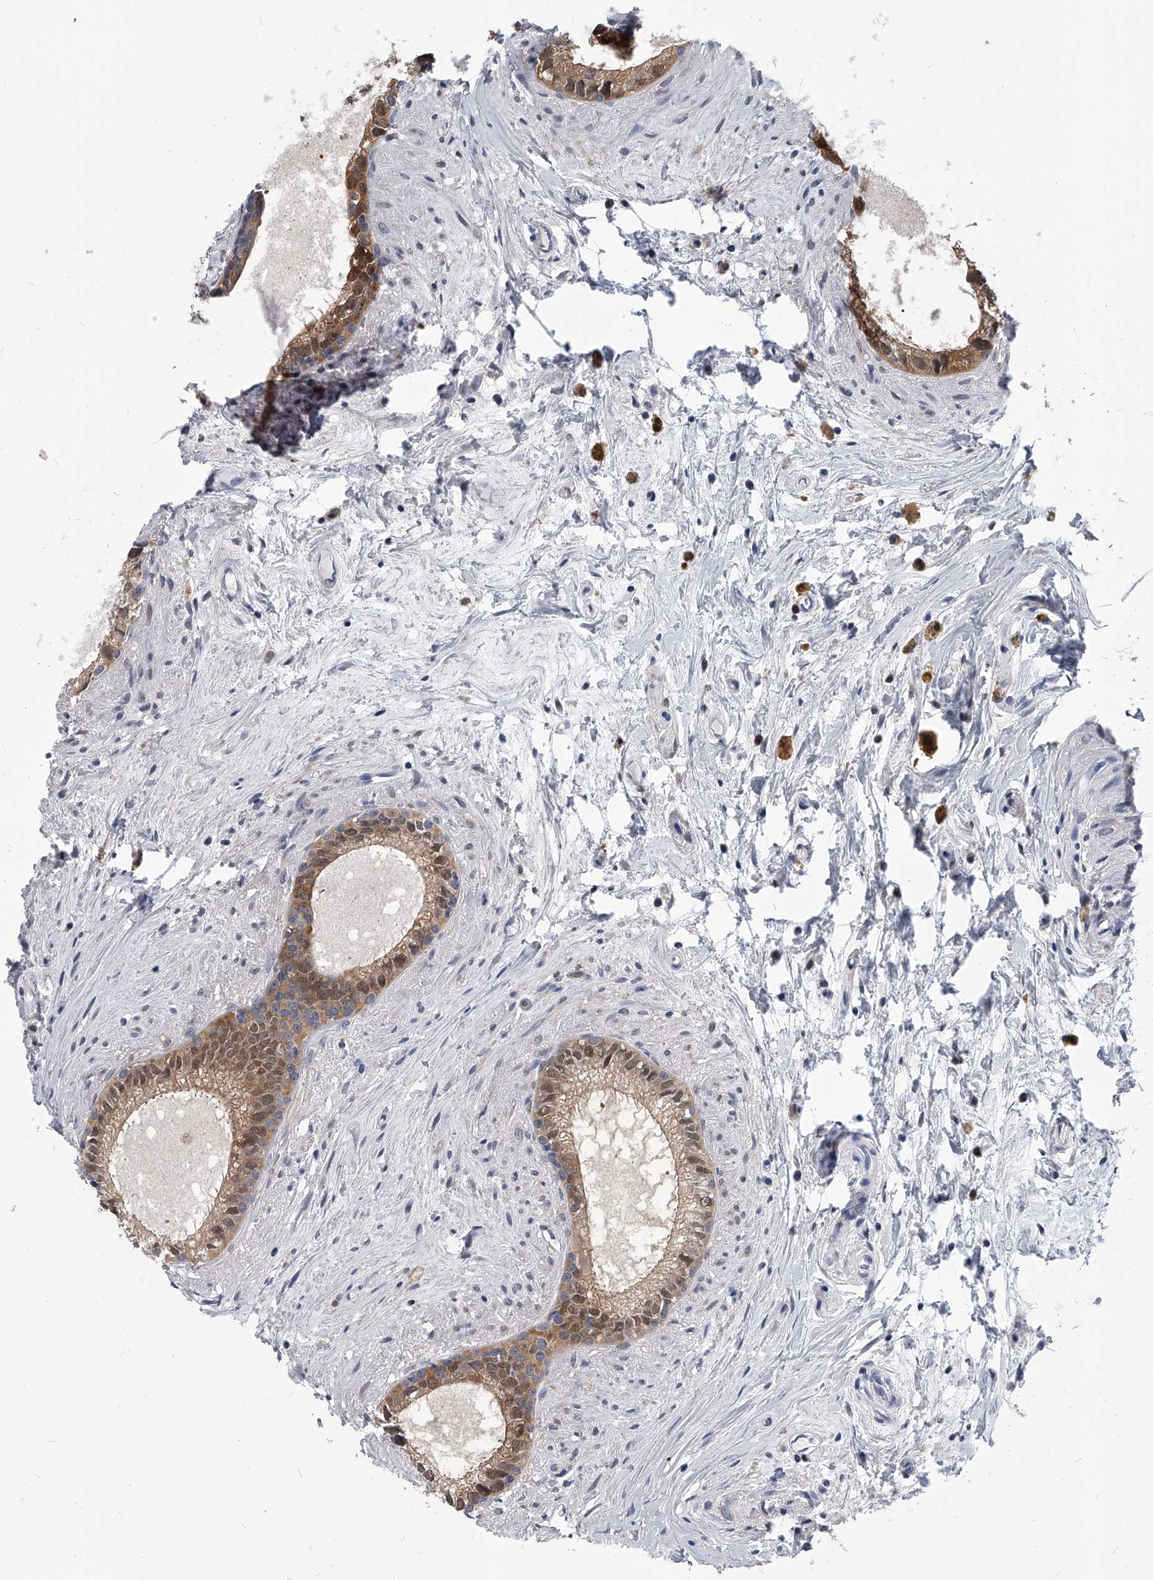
{"staining": {"intensity": "moderate", "quantity": ">75%", "location": "cytoplasmic/membranous,nuclear"}, "tissue": "epididymis", "cell_type": "Glandular cells", "image_type": "normal", "snomed": [{"axis": "morphology", "description": "Normal tissue, NOS"}, {"axis": "topography", "description": "Epididymis"}], "caption": "IHC image of normal epididymis: epididymis stained using IHC displays medium levels of moderate protein expression localized specifically in the cytoplasmic/membranous,nuclear of glandular cells, appearing as a cytoplasmic/membranous,nuclear brown color.", "gene": "PDXK", "patient": {"sex": "male", "age": 80}}